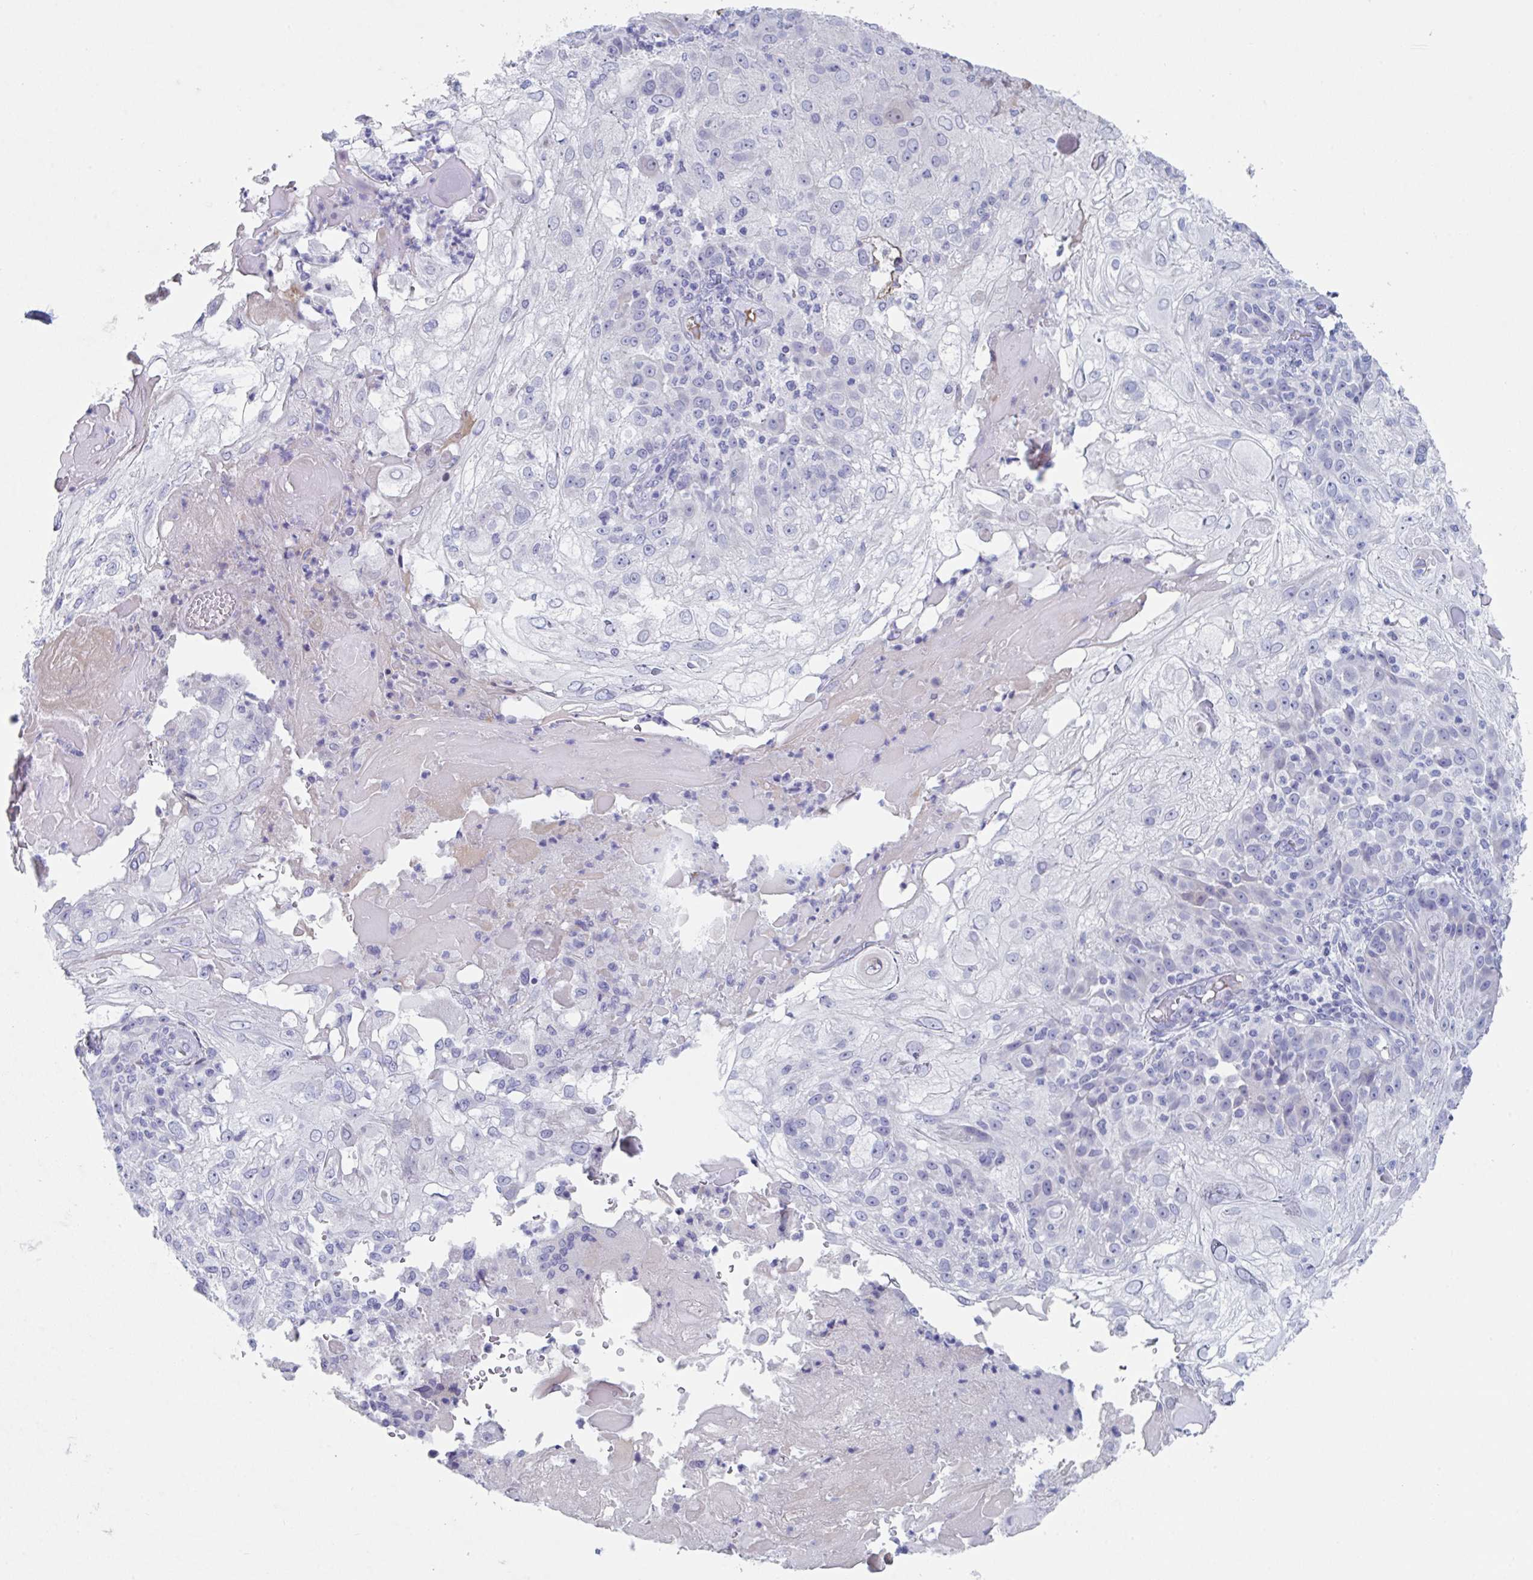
{"staining": {"intensity": "negative", "quantity": "none", "location": "none"}, "tissue": "skin cancer", "cell_type": "Tumor cells", "image_type": "cancer", "snomed": [{"axis": "morphology", "description": "Normal tissue, NOS"}, {"axis": "morphology", "description": "Squamous cell carcinoma, NOS"}, {"axis": "topography", "description": "Skin"}], "caption": "Tumor cells show no significant protein staining in squamous cell carcinoma (skin).", "gene": "NT5C3B", "patient": {"sex": "female", "age": 83}}